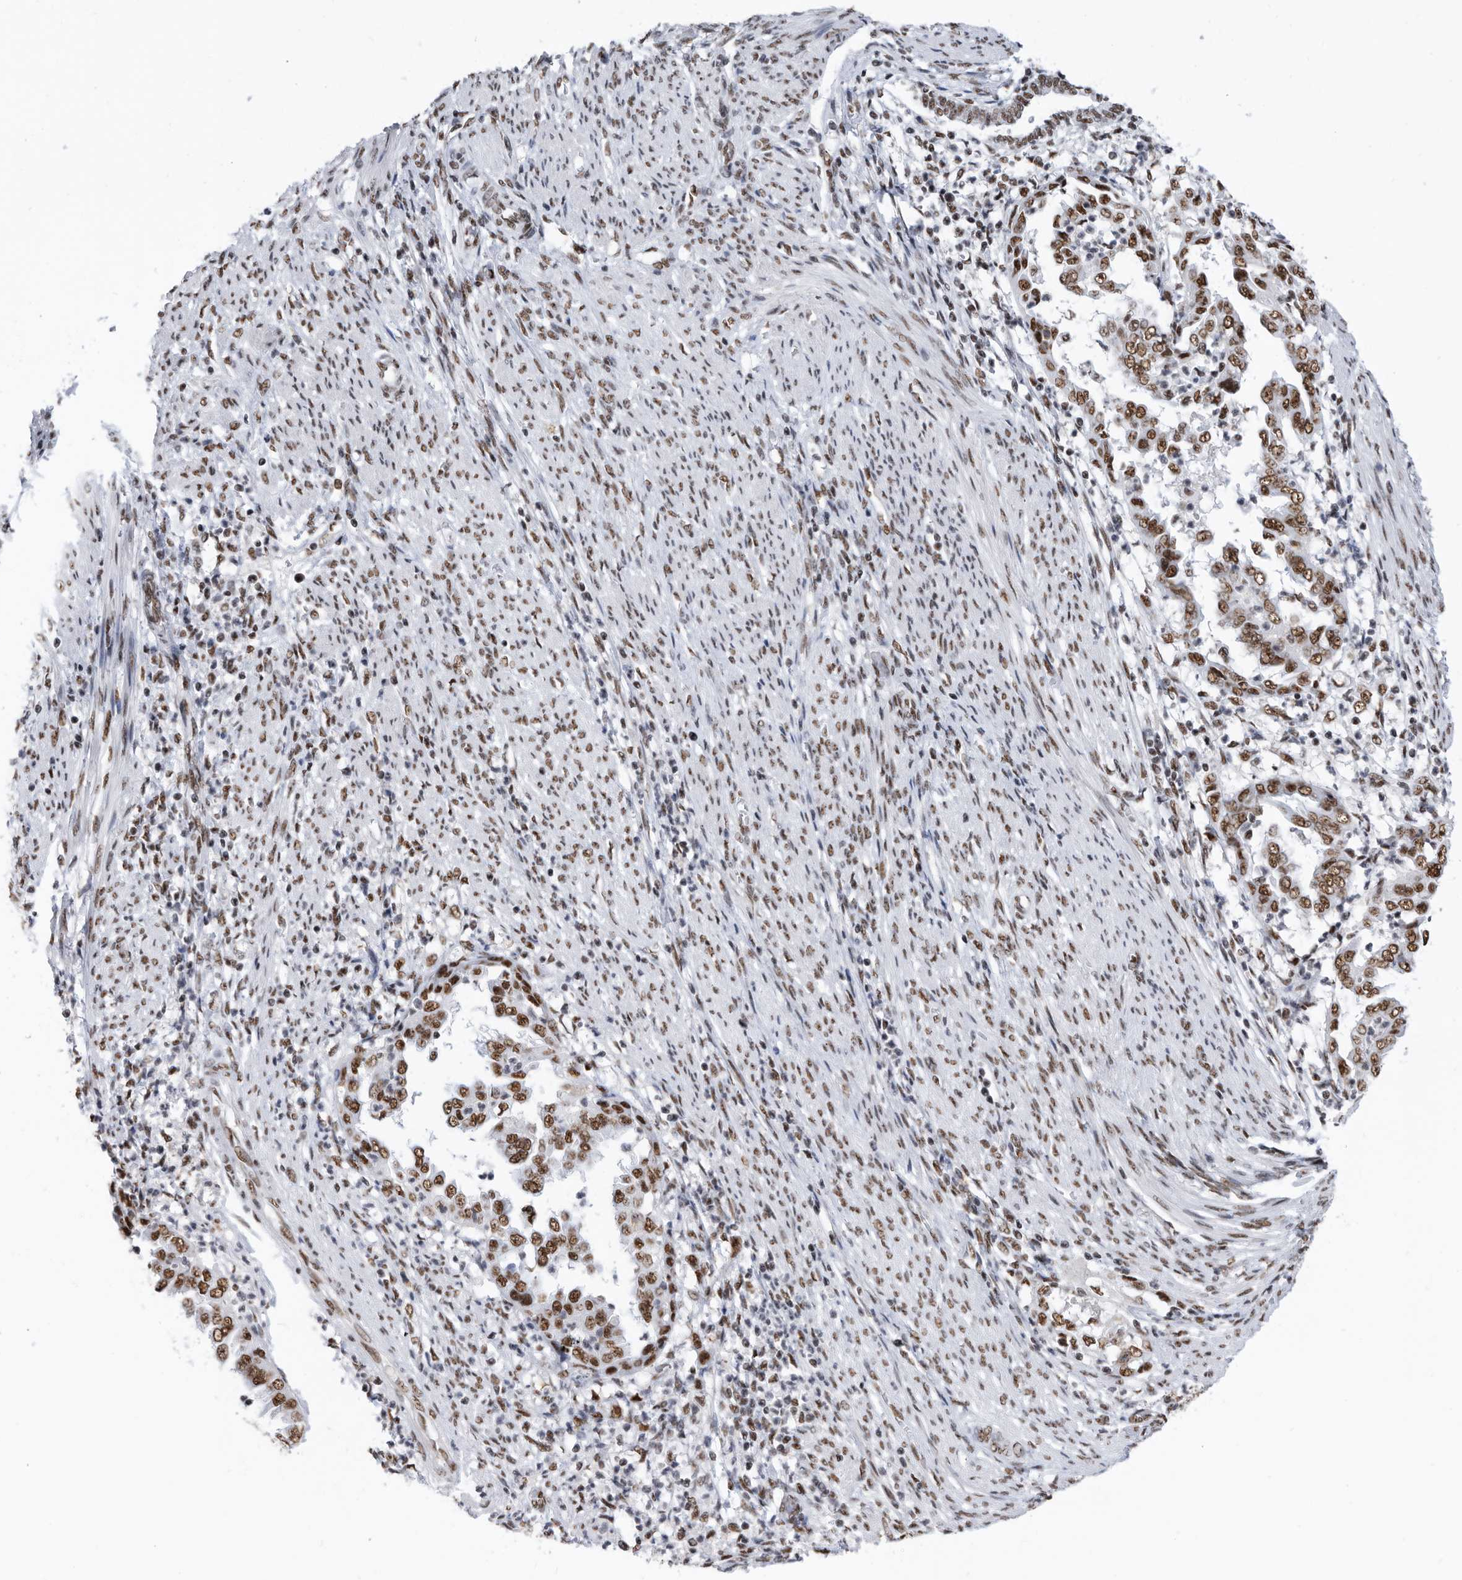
{"staining": {"intensity": "moderate", "quantity": ">75%", "location": "nuclear"}, "tissue": "endometrial cancer", "cell_type": "Tumor cells", "image_type": "cancer", "snomed": [{"axis": "morphology", "description": "Adenocarcinoma, NOS"}, {"axis": "topography", "description": "Endometrium"}], "caption": "Protein analysis of endometrial adenocarcinoma tissue displays moderate nuclear staining in approximately >75% of tumor cells. (DAB (3,3'-diaminobenzidine) = brown stain, brightfield microscopy at high magnification).", "gene": "SF3A1", "patient": {"sex": "female", "age": 85}}